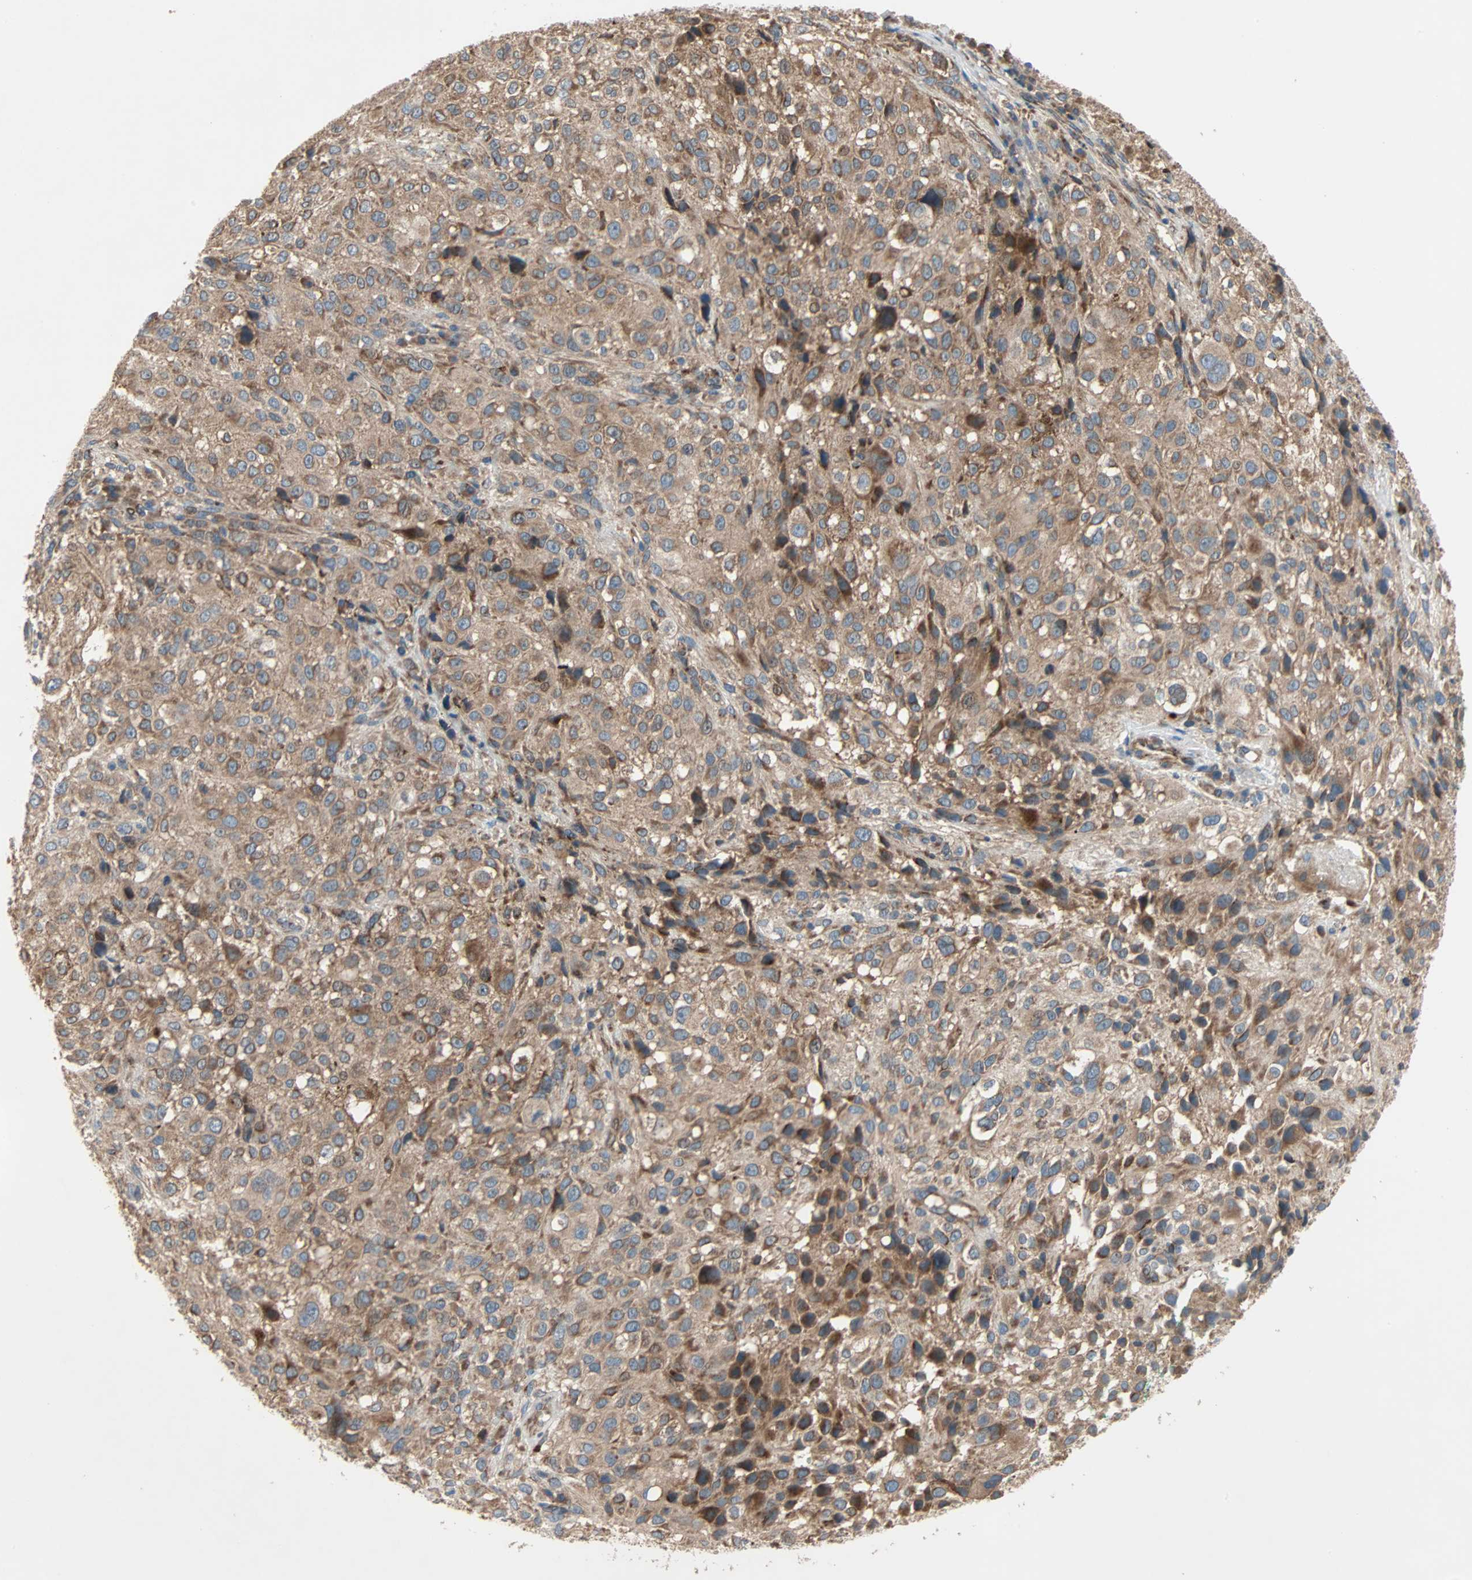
{"staining": {"intensity": "moderate", "quantity": ">75%", "location": "cytoplasmic/membranous"}, "tissue": "melanoma", "cell_type": "Tumor cells", "image_type": "cancer", "snomed": [{"axis": "morphology", "description": "Necrosis, NOS"}, {"axis": "morphology", "description": "Malignant melanoma, NOS"}, {"axis": "topography", "description": "Skin"}], "caption": "The histopathology image exhibits immunohistochemical staining of melanoma. There is moderate cytoplasmic/membranous expression is appreciated in about >75% of tumor cells. (DAB (3,3'-diaminobenzidine) IHC with brightfield microscopy, high magnification).", "gene": "XYLT1", "patient": {"sex": "female", "age": 87}}